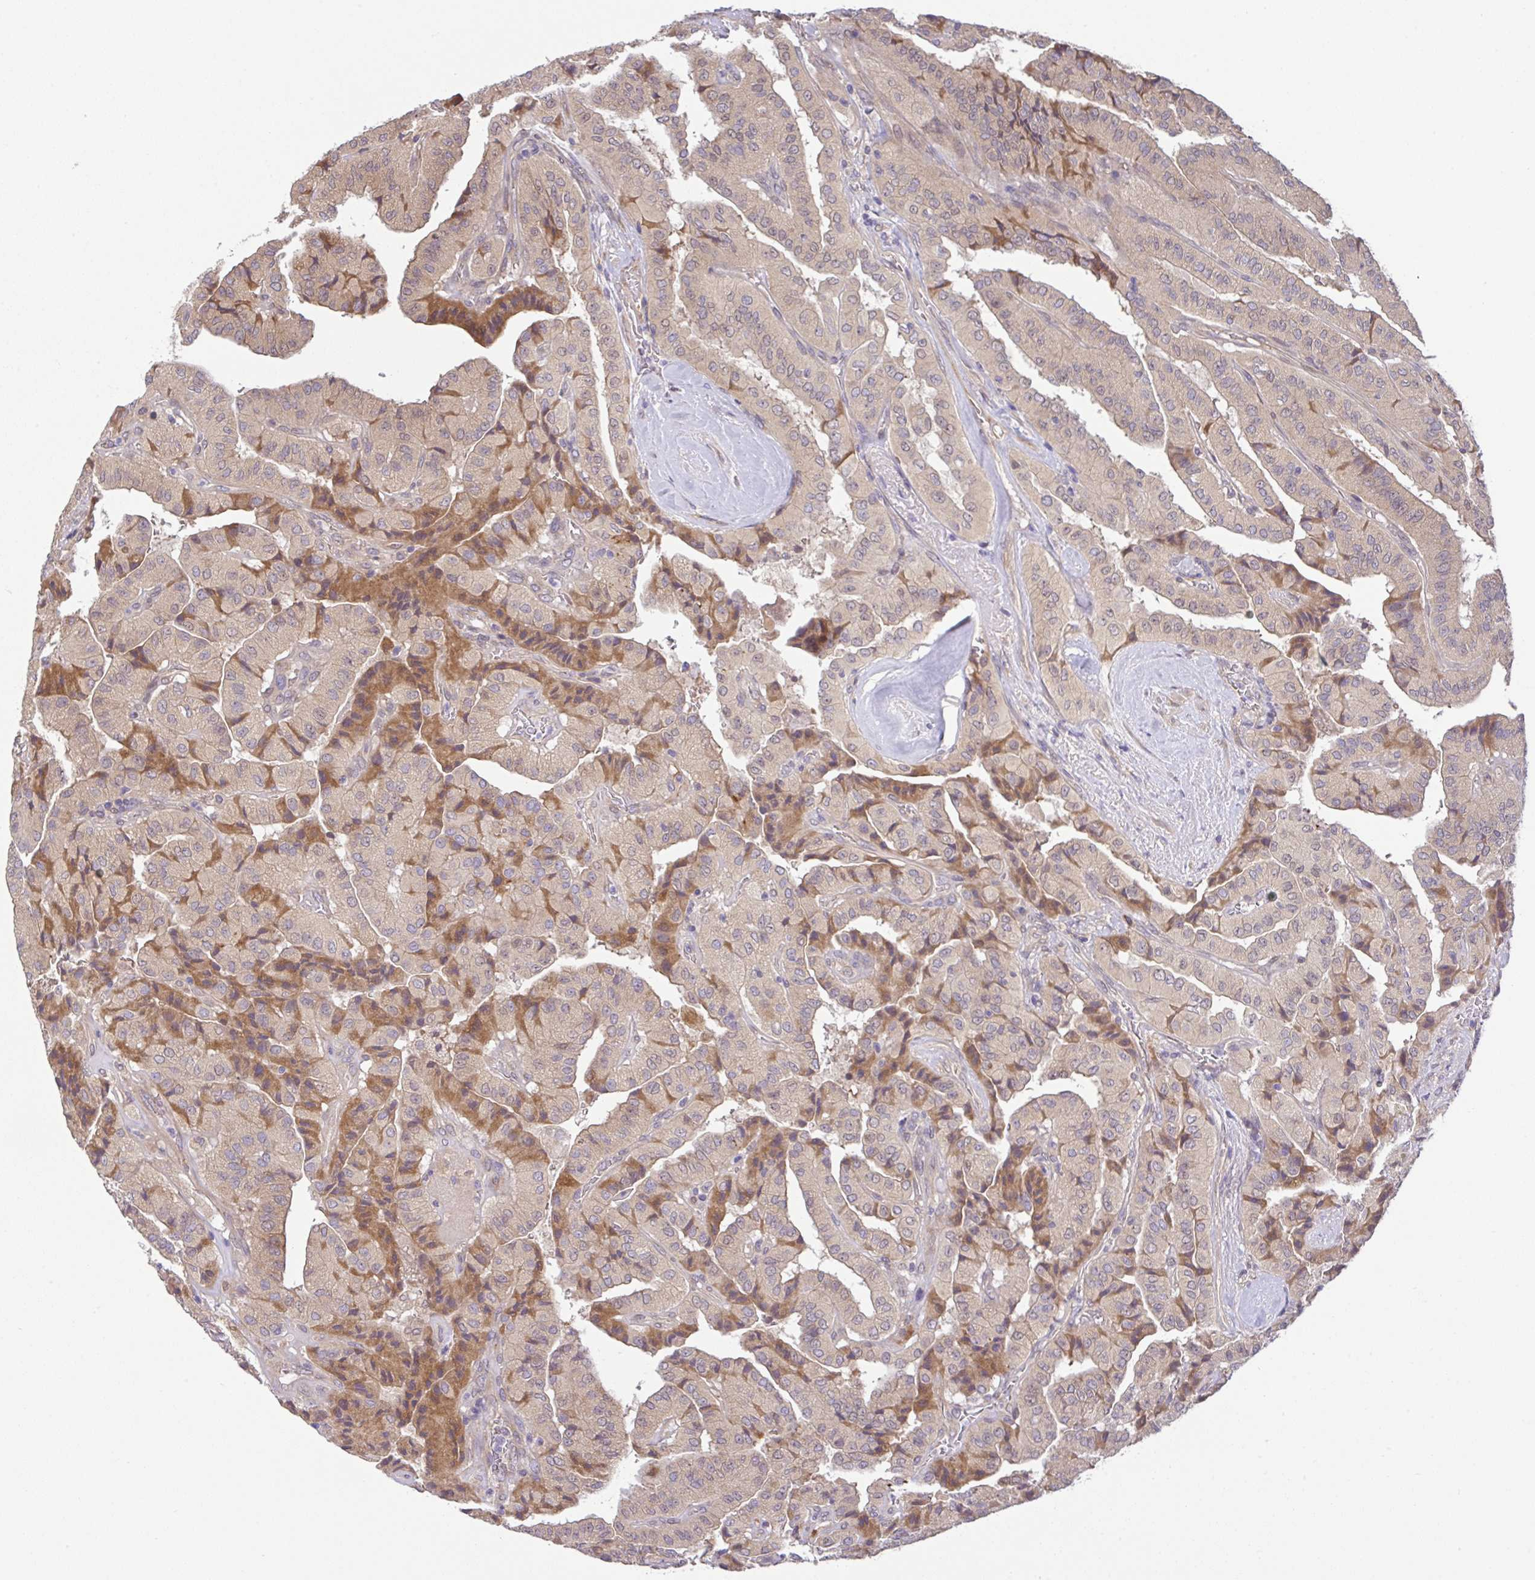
{"staining": {"intensity": "moderate", "quantity": "25%-75%", "location": "cytoplasmic/membranous"}, "tissue": "thyroid cancer", "cell_type": "Tumor cells", "image_type": "cancer", "snomed": [{"axis": "morphology", "description": "Normal tissue, NOS"}, {"axis": "morphology", "description": "Papillary adenocarcinoma, NOS"}, {"axis": "topography", "description": "Thyroid gland"}], "caption": "Immunohistochemical staining of thyroid cancer (papillary adenocarcinoma) shows medium levels of moderate cytoplasmic/membranous expression in approximately 25%-75% of tumor cells.", "gene": "UBE4A", "patient": {"sex": "female", "age": 59}}